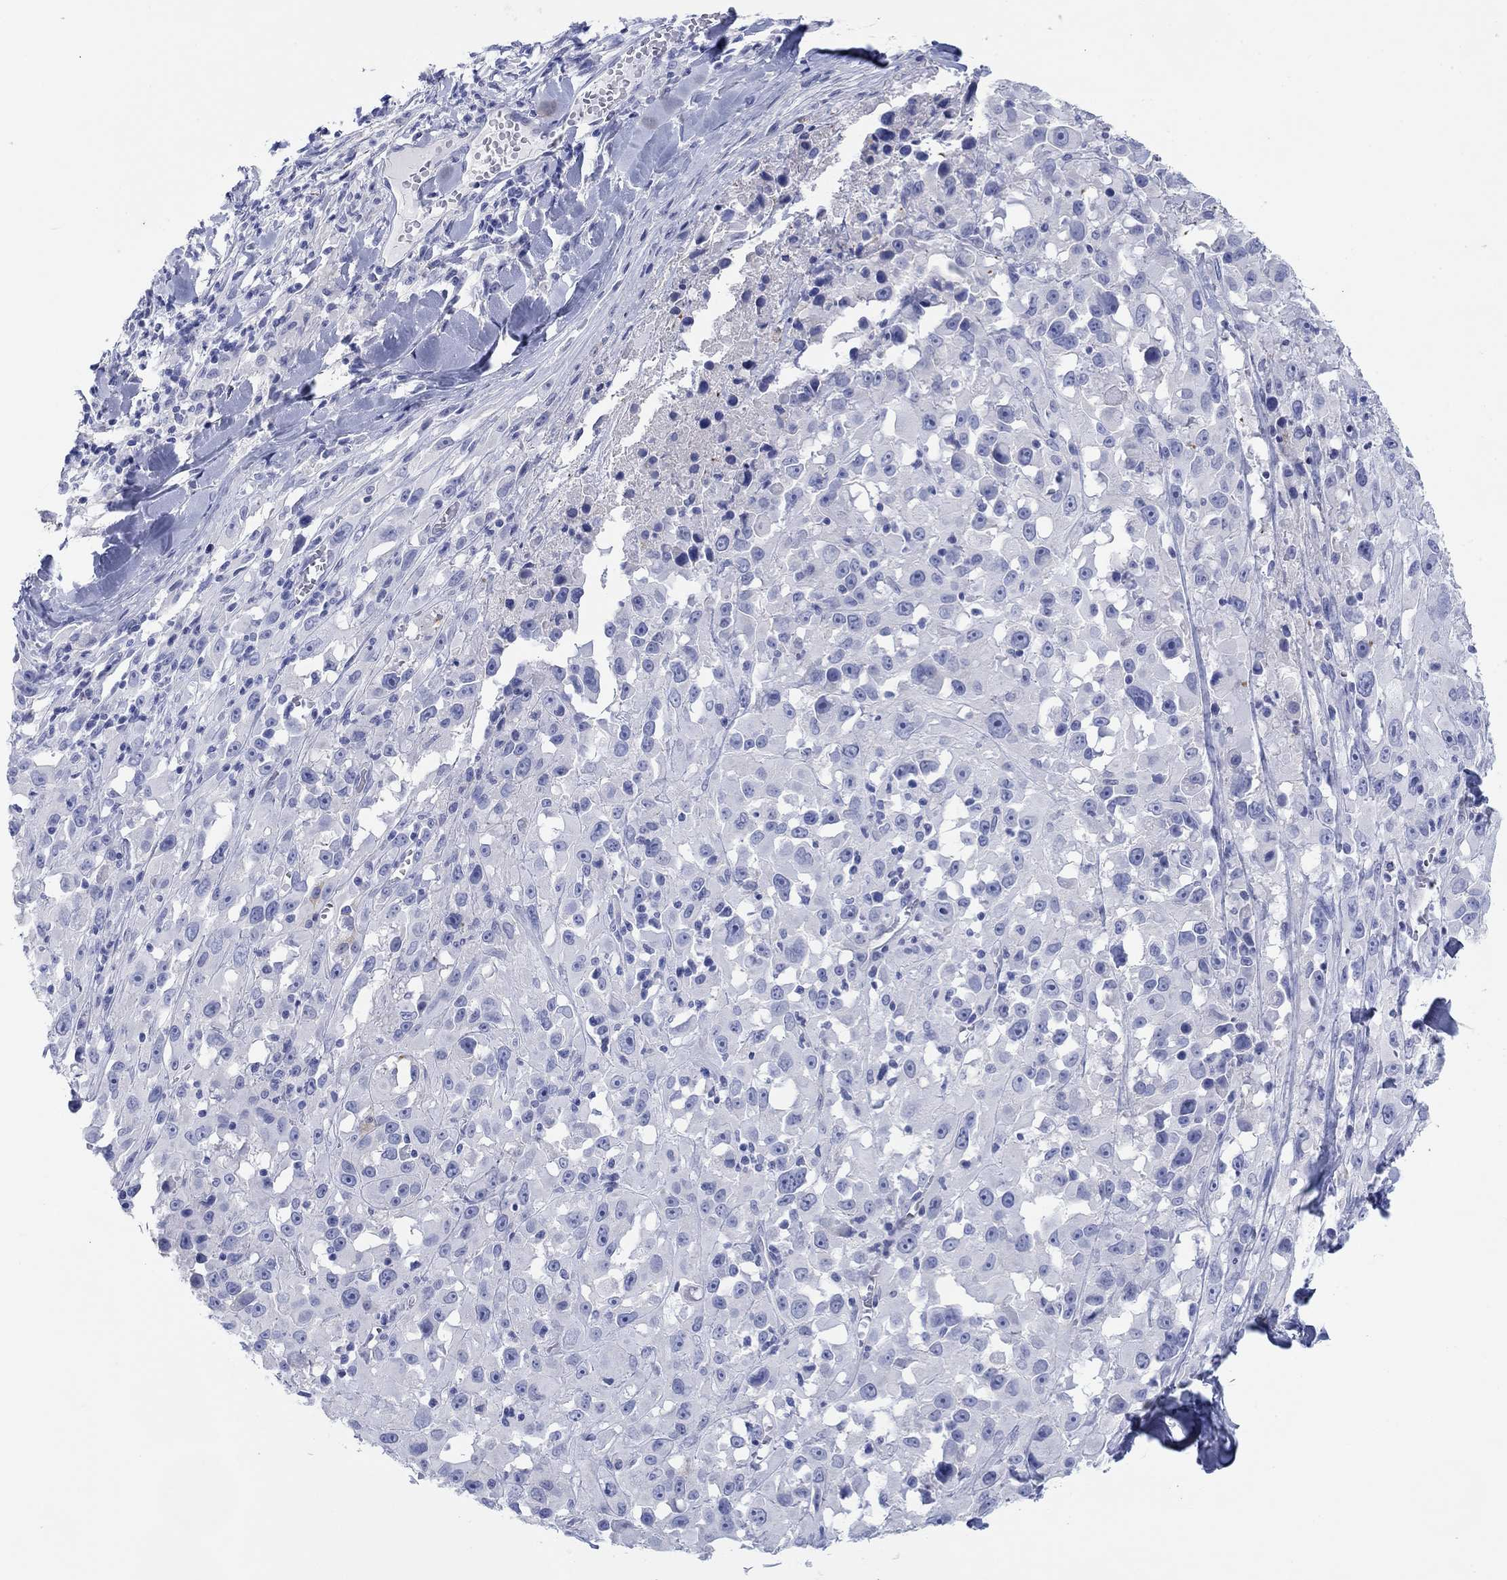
{"staining": {"intensity": "negative", "quantity": "none", "location": "none"}, "tissue": "melanoma", "cell_type": "Tumor cells", "image_type": "cancer", "snomed": [{"axis": "morphology", "description": "Malignant melanoma, Metastatic site"}, {"axis": "topography", "description": "Lymph node"}], "caption": "Immunohistochemistry of human malignant melanoma (metastatic site) displays no expression in tumor cells.", "gene": "ATP1B1", "patient": {"sex": "male", "age": 50}}